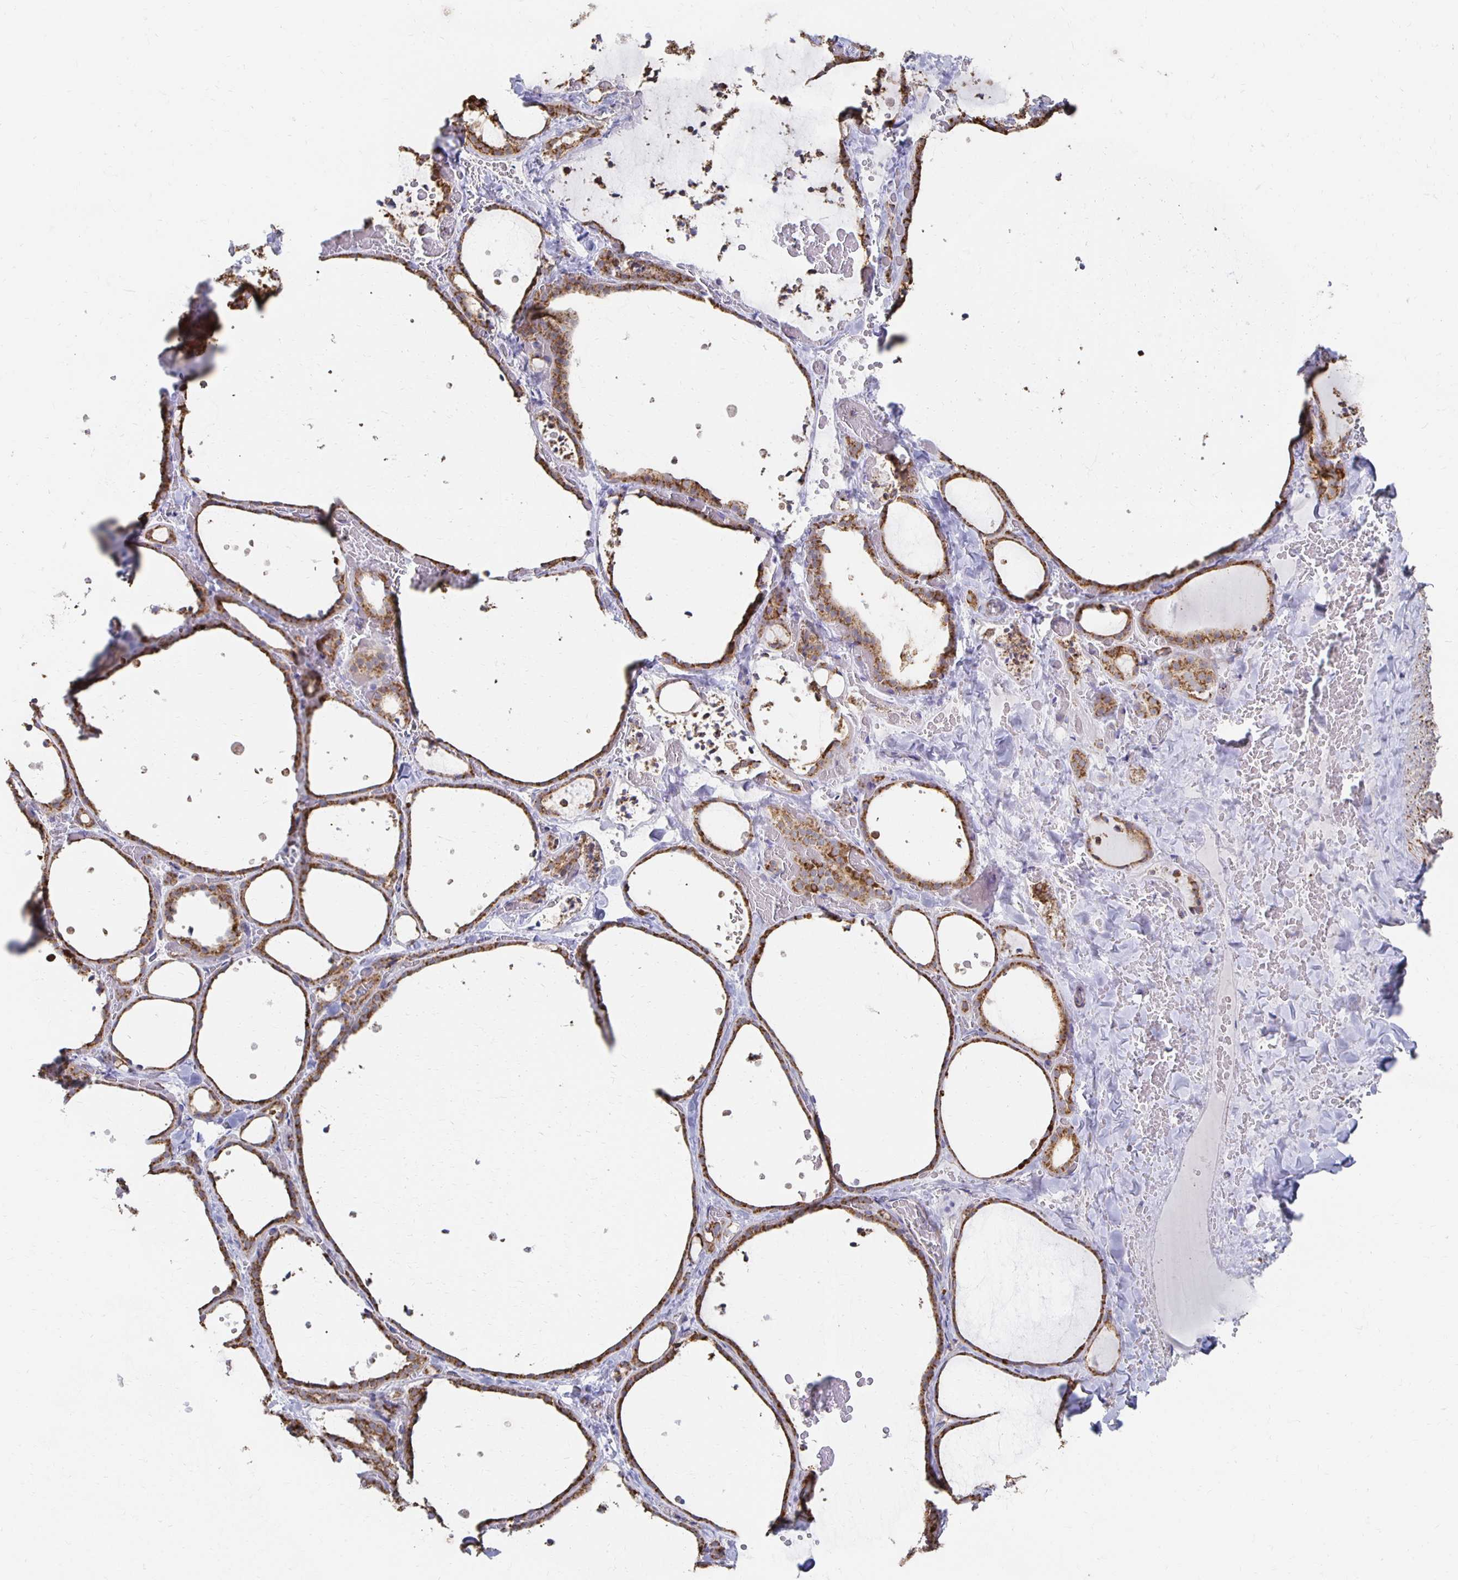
{"staining": {"intensity": "moderate", "quantity": ">75%", "location": "cytoplasmic/membranous"}, "tissue": "thyroid gland", "cell_type": "Glandular cells", "image_type": "normal", "snomed": [{"axis": "morphology", "description": "Normal tissue, NOS"}, {"axis": "topography", "description": "Thyroid gland"}], "caption": "Thyroid gland stained with IHC reveals moderate cytoplasmic/membranous staining in approximately >75% of glandular cells.", "gene": "NKX2", "patient": {"sex": "female", "age": 36}}